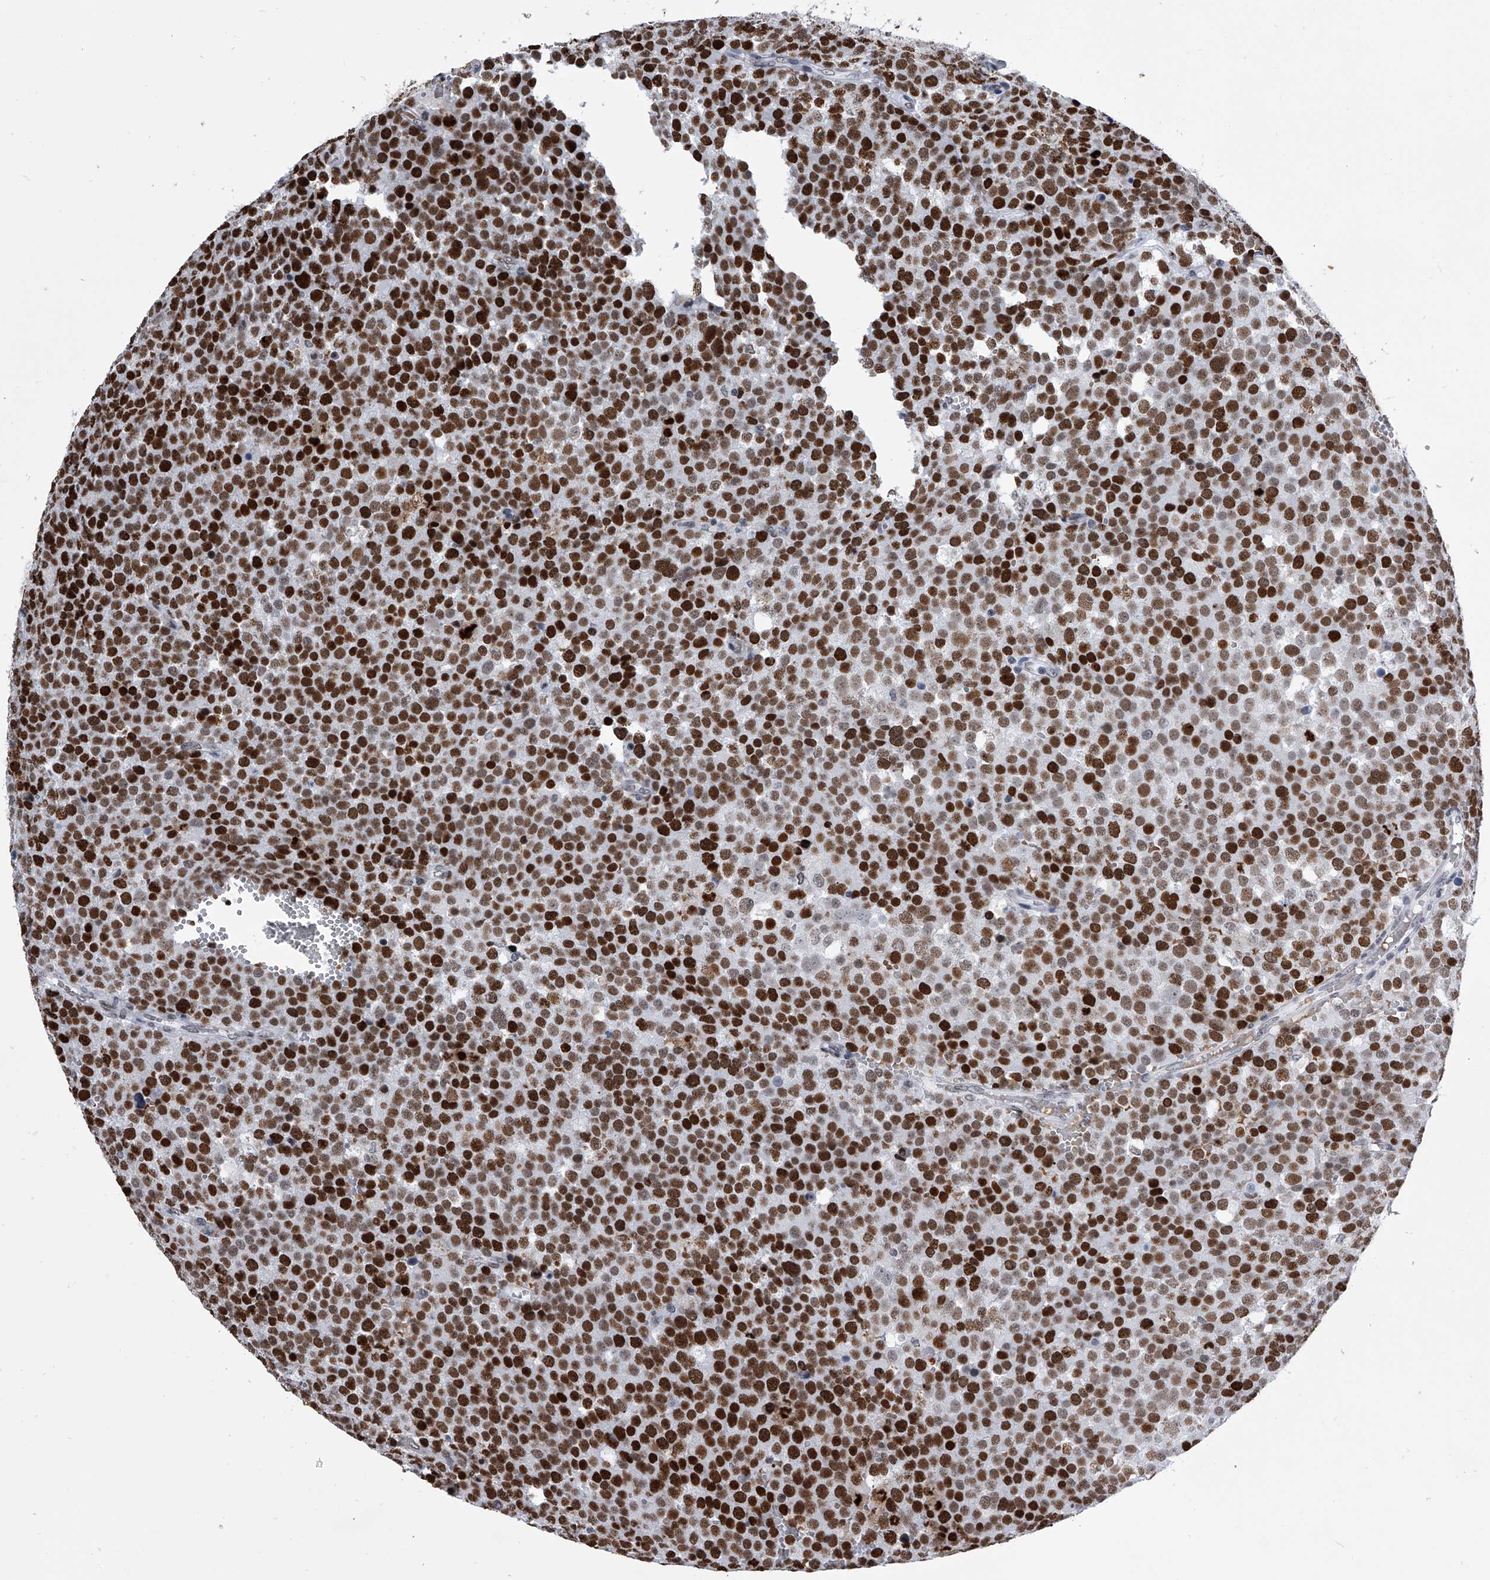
{"staining": {"intensity": "strong", "quantity": ">75%", "location": "nuclear"}, "tissue": "testis cancer", "cell_type": "Tumor cells", "image_type": "cancer", "snomed": [{"axis": "morphology", "description": "Seminoma, NOS"}, {"axis": "topography", "description": "Testis"}], "caption": "Strong nuclear protein expression is seen in approximately >75% of tumor cells in testis cancer.", "gene": "SIM2", "patient": {"sex": "male", "age": 71}}